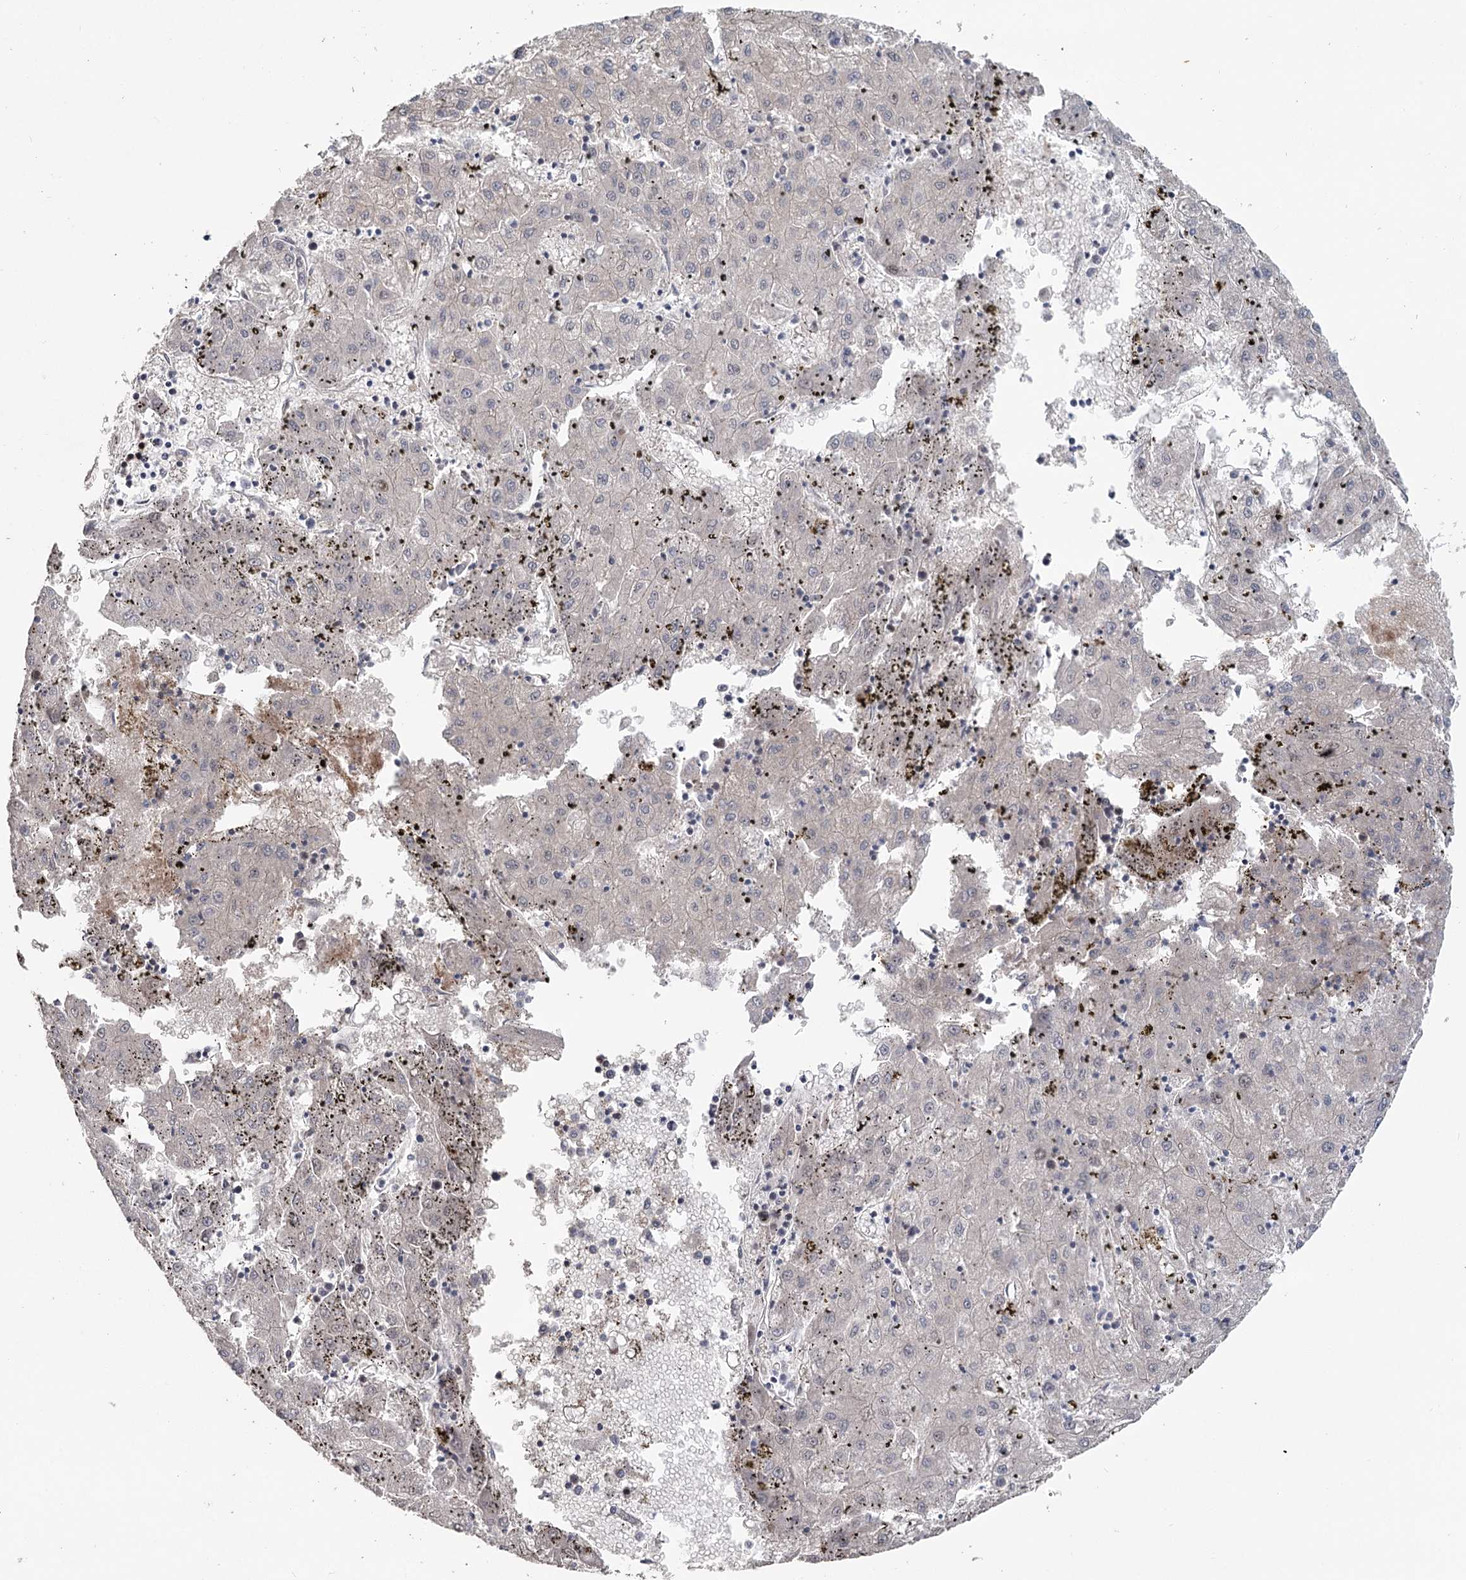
{"staining": {"intensity": "negative", "quantity": "none", "location": "none"}, "tissue": "liver cancer", "cell_type": "Tumor cells", "image_type": "cancer", "snomed": [{"axis": "morphology", "description": "Carcinoma, Hepatocellular, NOS"}, {"axis": "topography", "description": "Liver"}], "caption": "Immunohistochemistry of liver cancer shows no staining in tumor cells.", "gene": "MAP3K13", "patient": {"sex": "male", "age": 72}}